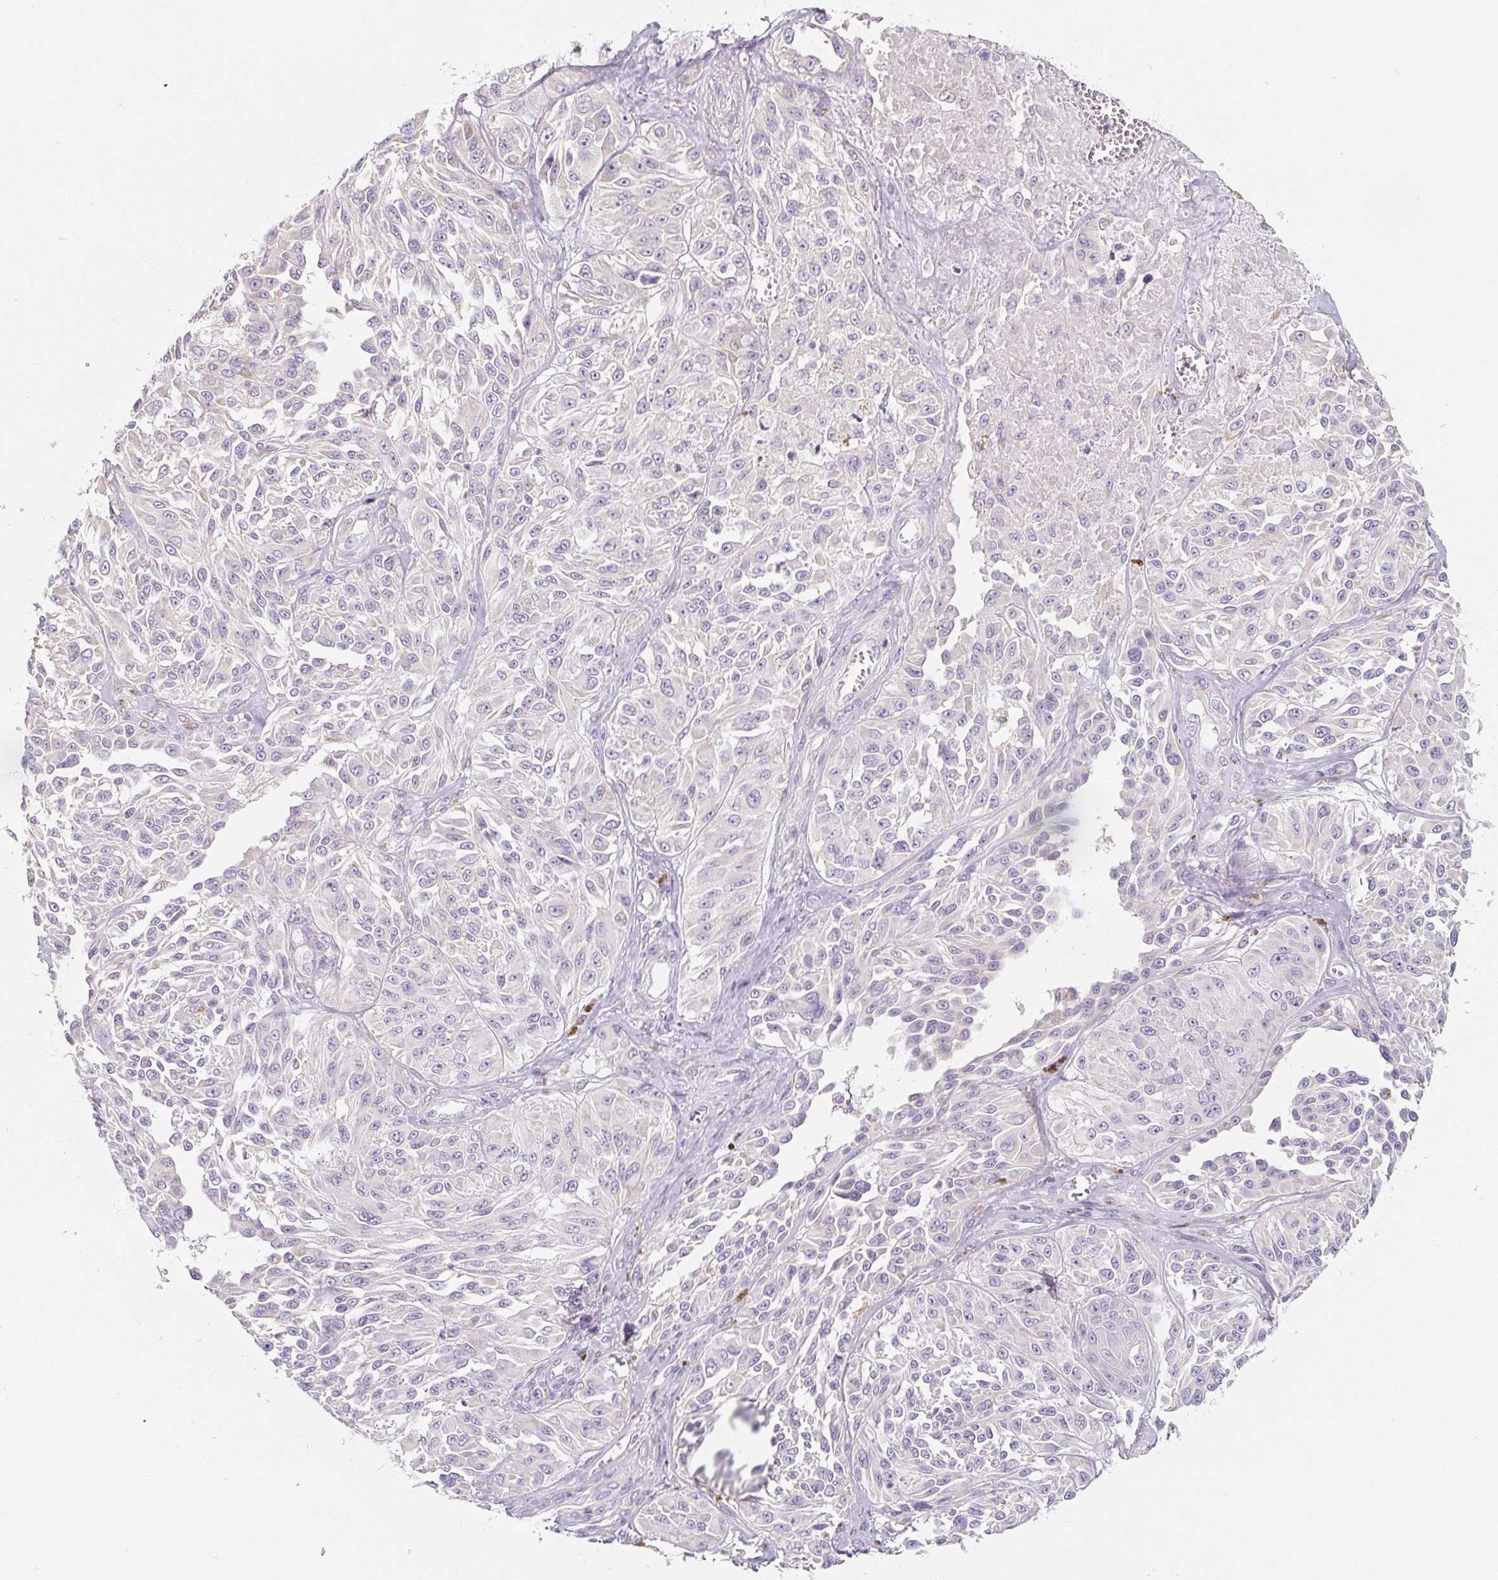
{"staining": {"intensity": "negative", "quantity": "none", "location": "none"}, "tissue": "melanoma", "cell_type": "Tumor cells", "image_type": "cancer", "snomed": [{"axis": "morphology", "description": "Malignant melanoma, NOS"}, {"axis": "topography", "description": "Skin"}], "caption": "DAB (3,3'-diaminobenzidine) immunohistochemical staining of human malignant melanoma reveals no significant staining in tumor cells.", "gene": "PWWP3B", "patient": {"sex": "male", "age": 94}}